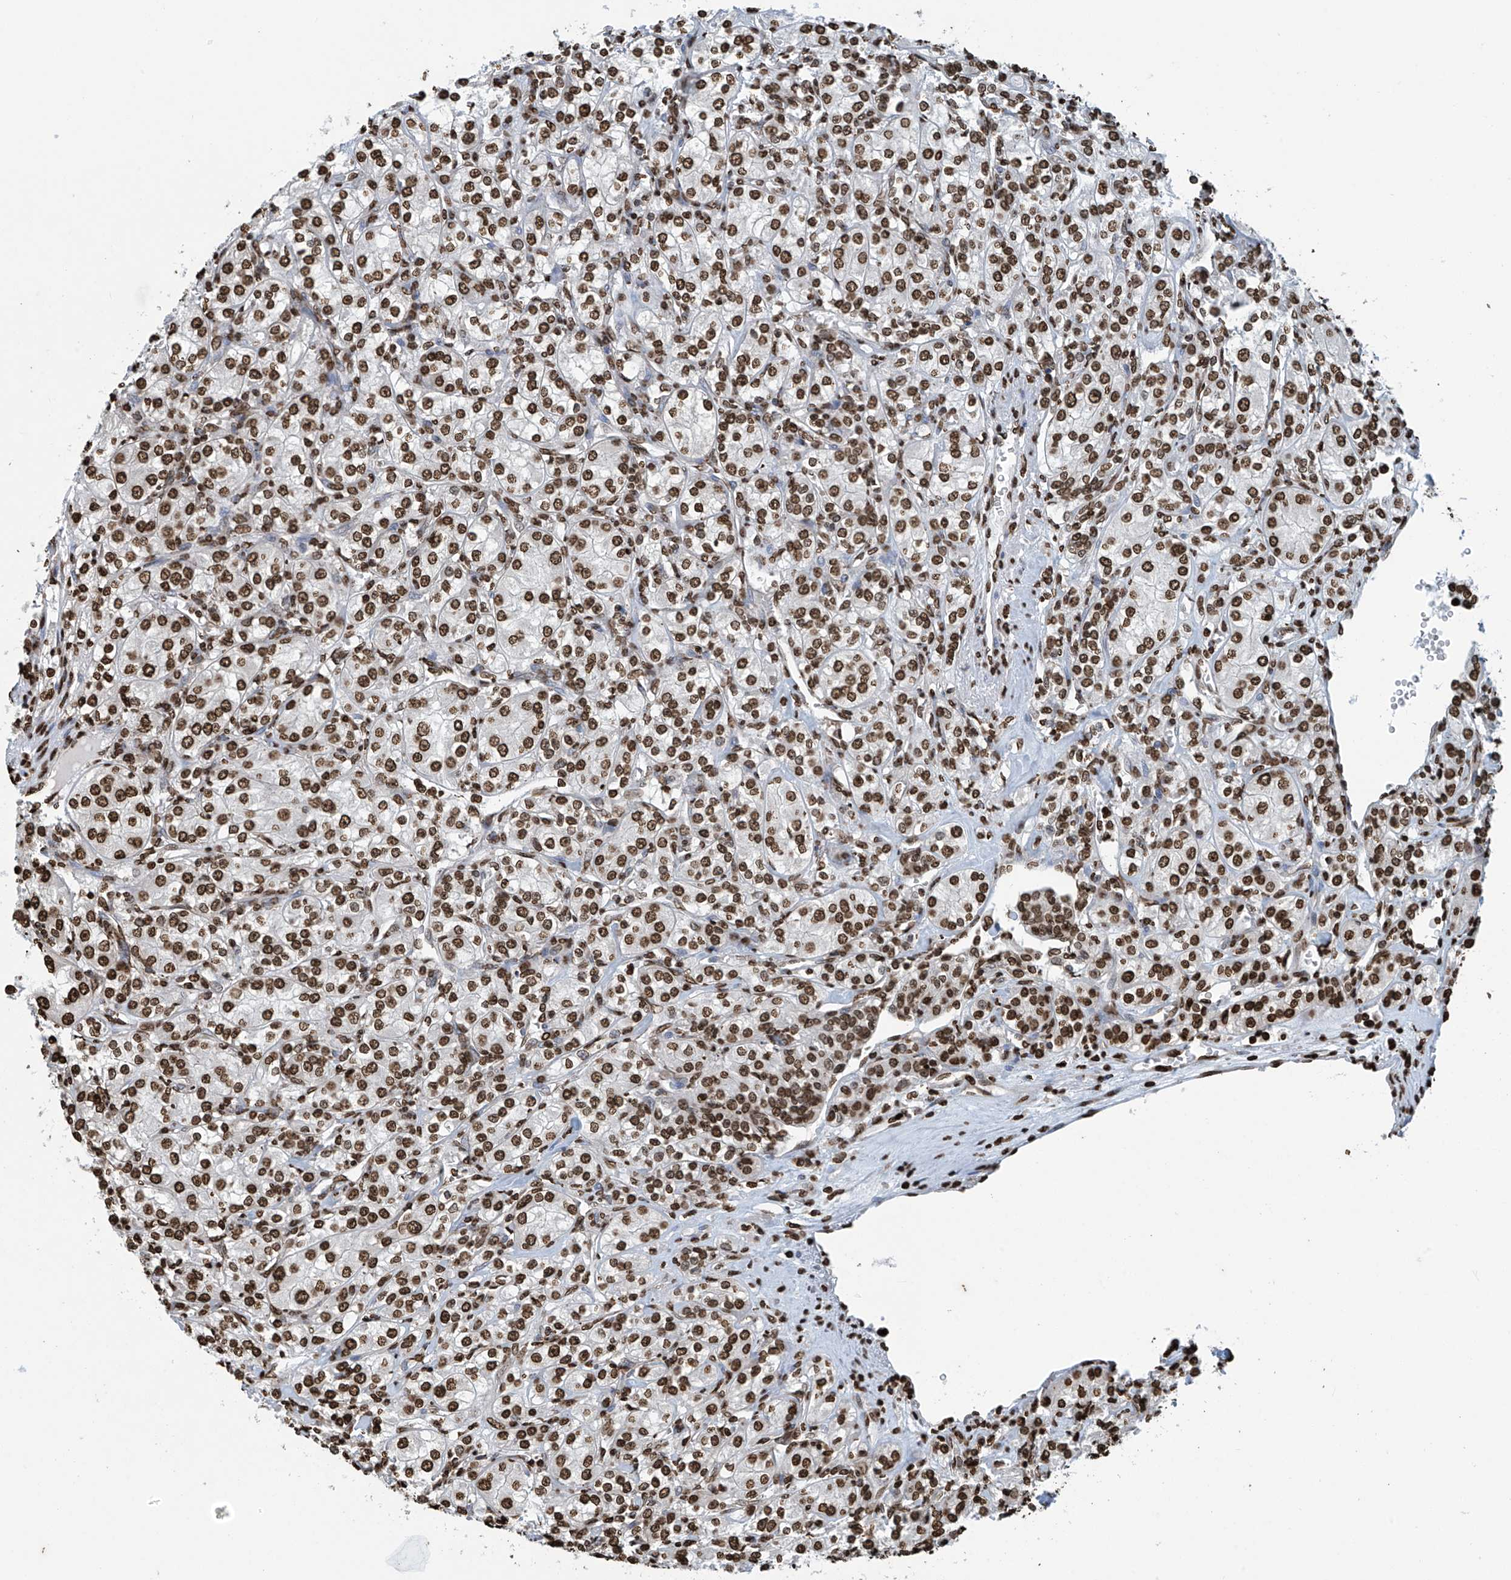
{"staining": {"intensity": "strong", "quantity": ">75%", "location": "nuclear"}, "tissue": "renal cancer", "cell_type": "Tumor cells", "image_type": "cancer", "snomed": [{"axis": "morphology", "description": "Adenocarcinoma, NOS"}, {"axis": "topography", "description": "Kidney"}], "caption": "Immunohistochemical staining of renal adenocarcinoma displays strong nuclear protein expression in approximately >75% of tumor cells.", "gene": "DPPA2", "patient": {"sex": "male", "age": 77}}